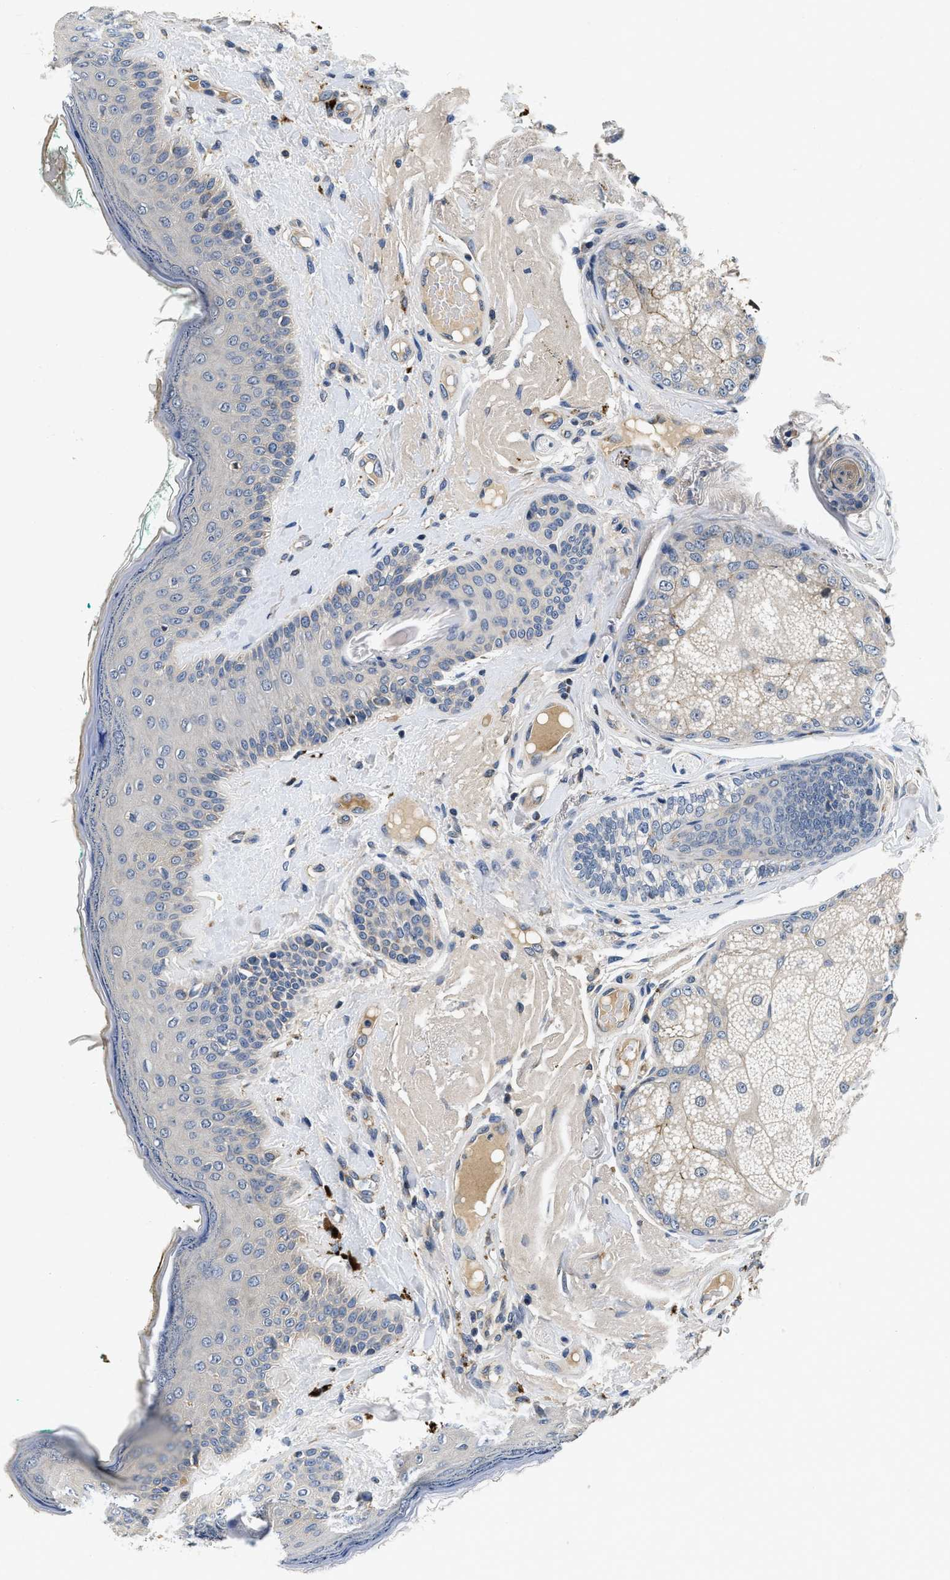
{"staining": {"intensity": "moderate", "quantity": "25%-75%", "location": "cytoplasmic/membranous"}, "tissue": "oral mucosa", "cell_type": "Squamous epithelial cells", "image_type": "normal", "snomed": [{"axis": "morphology", "description": "Normal tissue, NOS"}, {"axis": "topography", "description": "Skin"}, {"axis": "topography", "description": "Oral tissue"}], "caption": "Protein expression analysis of benign oral mucosa displays moderate cytoplasmic/membranous expression in approximately 25%-75% of squamous epithelial cells.", "gene": "PDP1", "patient": {"sex": "male", "age": 84}}